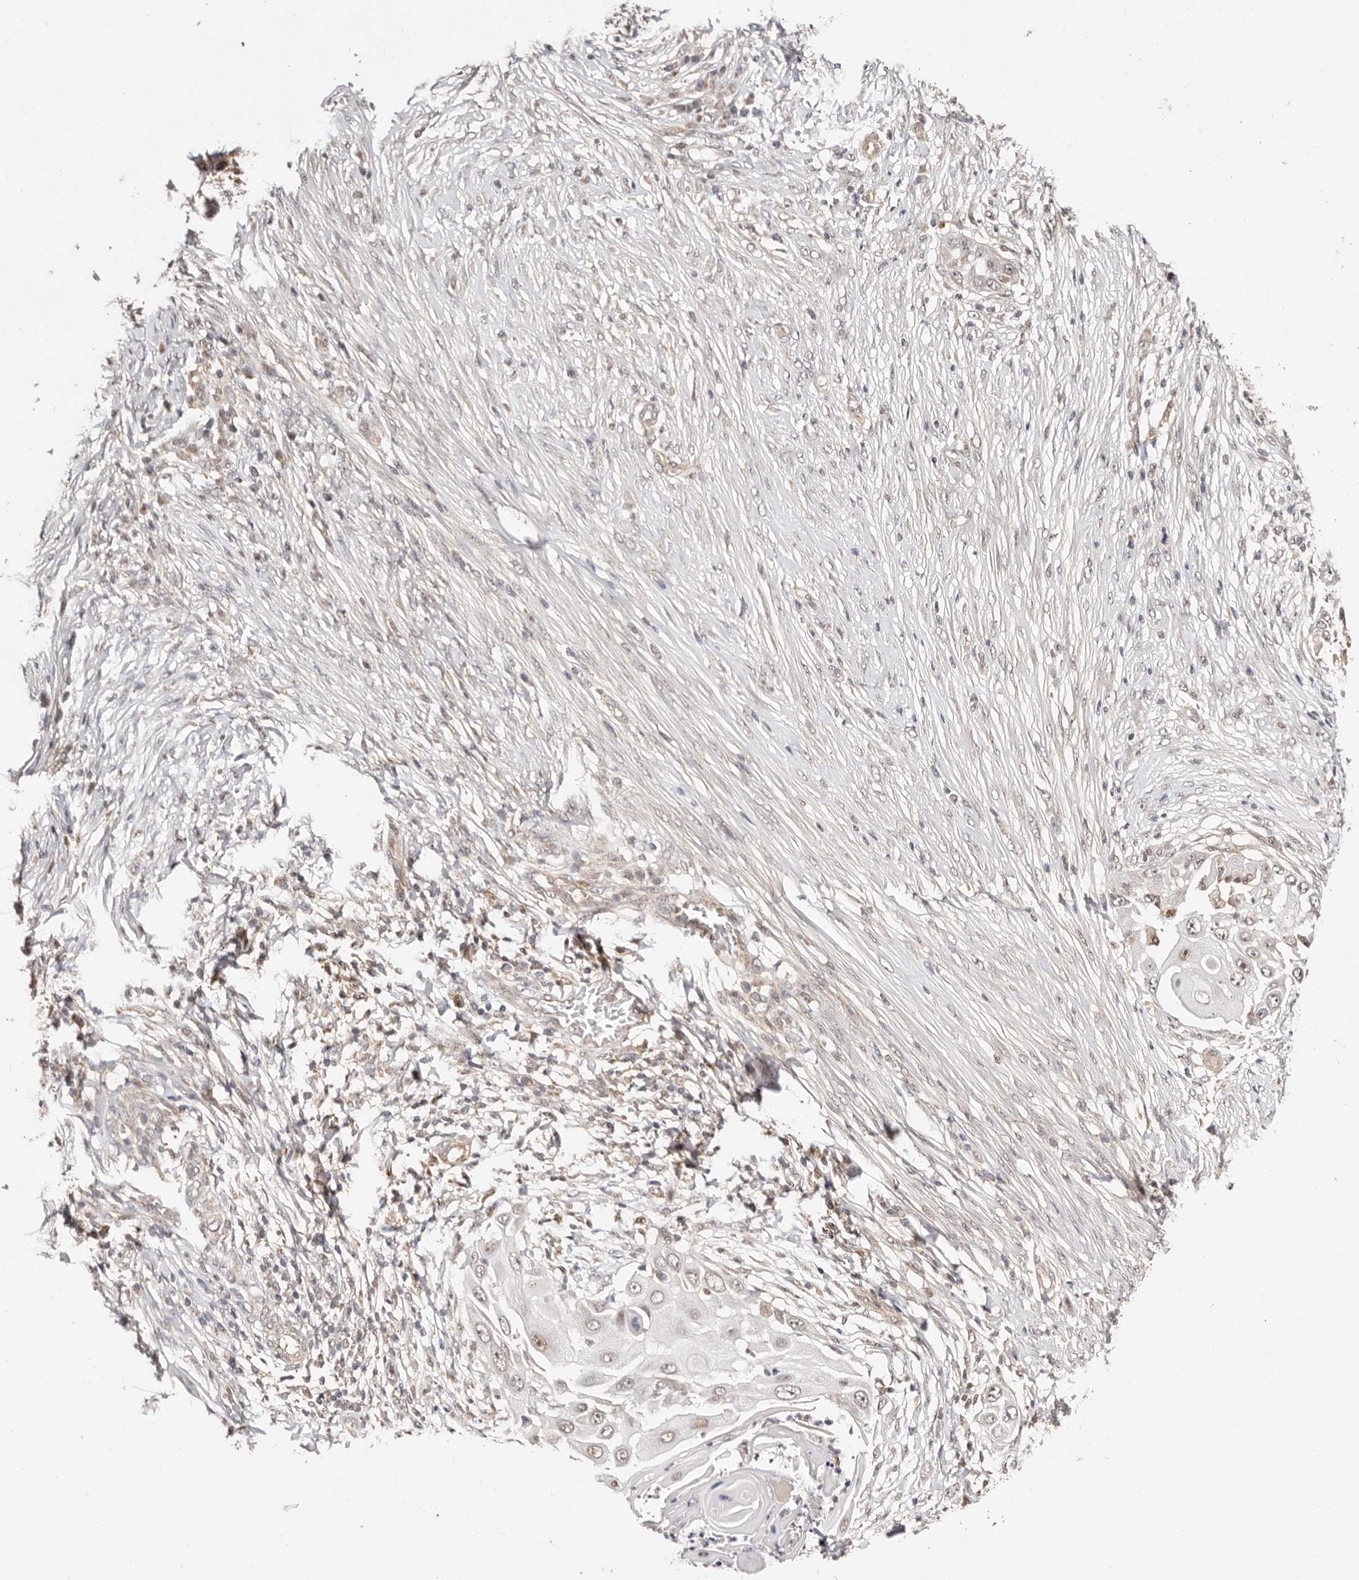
{"staining": {"intensity": "weak", "quantity": "25%-75%", "location": "nuclear"}, "tissue": "skin cancer", "cell_type": "Tumor cells", "image_type": "cancer", "snomed": [{"axis": "morphology", "description": "Squamous cell carcinoma, NOS"}, {"axis": "topography", "description": "Skin"}], "caption": "This photomicrograph exhibits IHC staining of human skin cancer, with low weak nuclear positivity in about 25%-75% of tumor cells.", "gene": "CTNNBL1", "patient": {"sex": "female", "age": 44}}